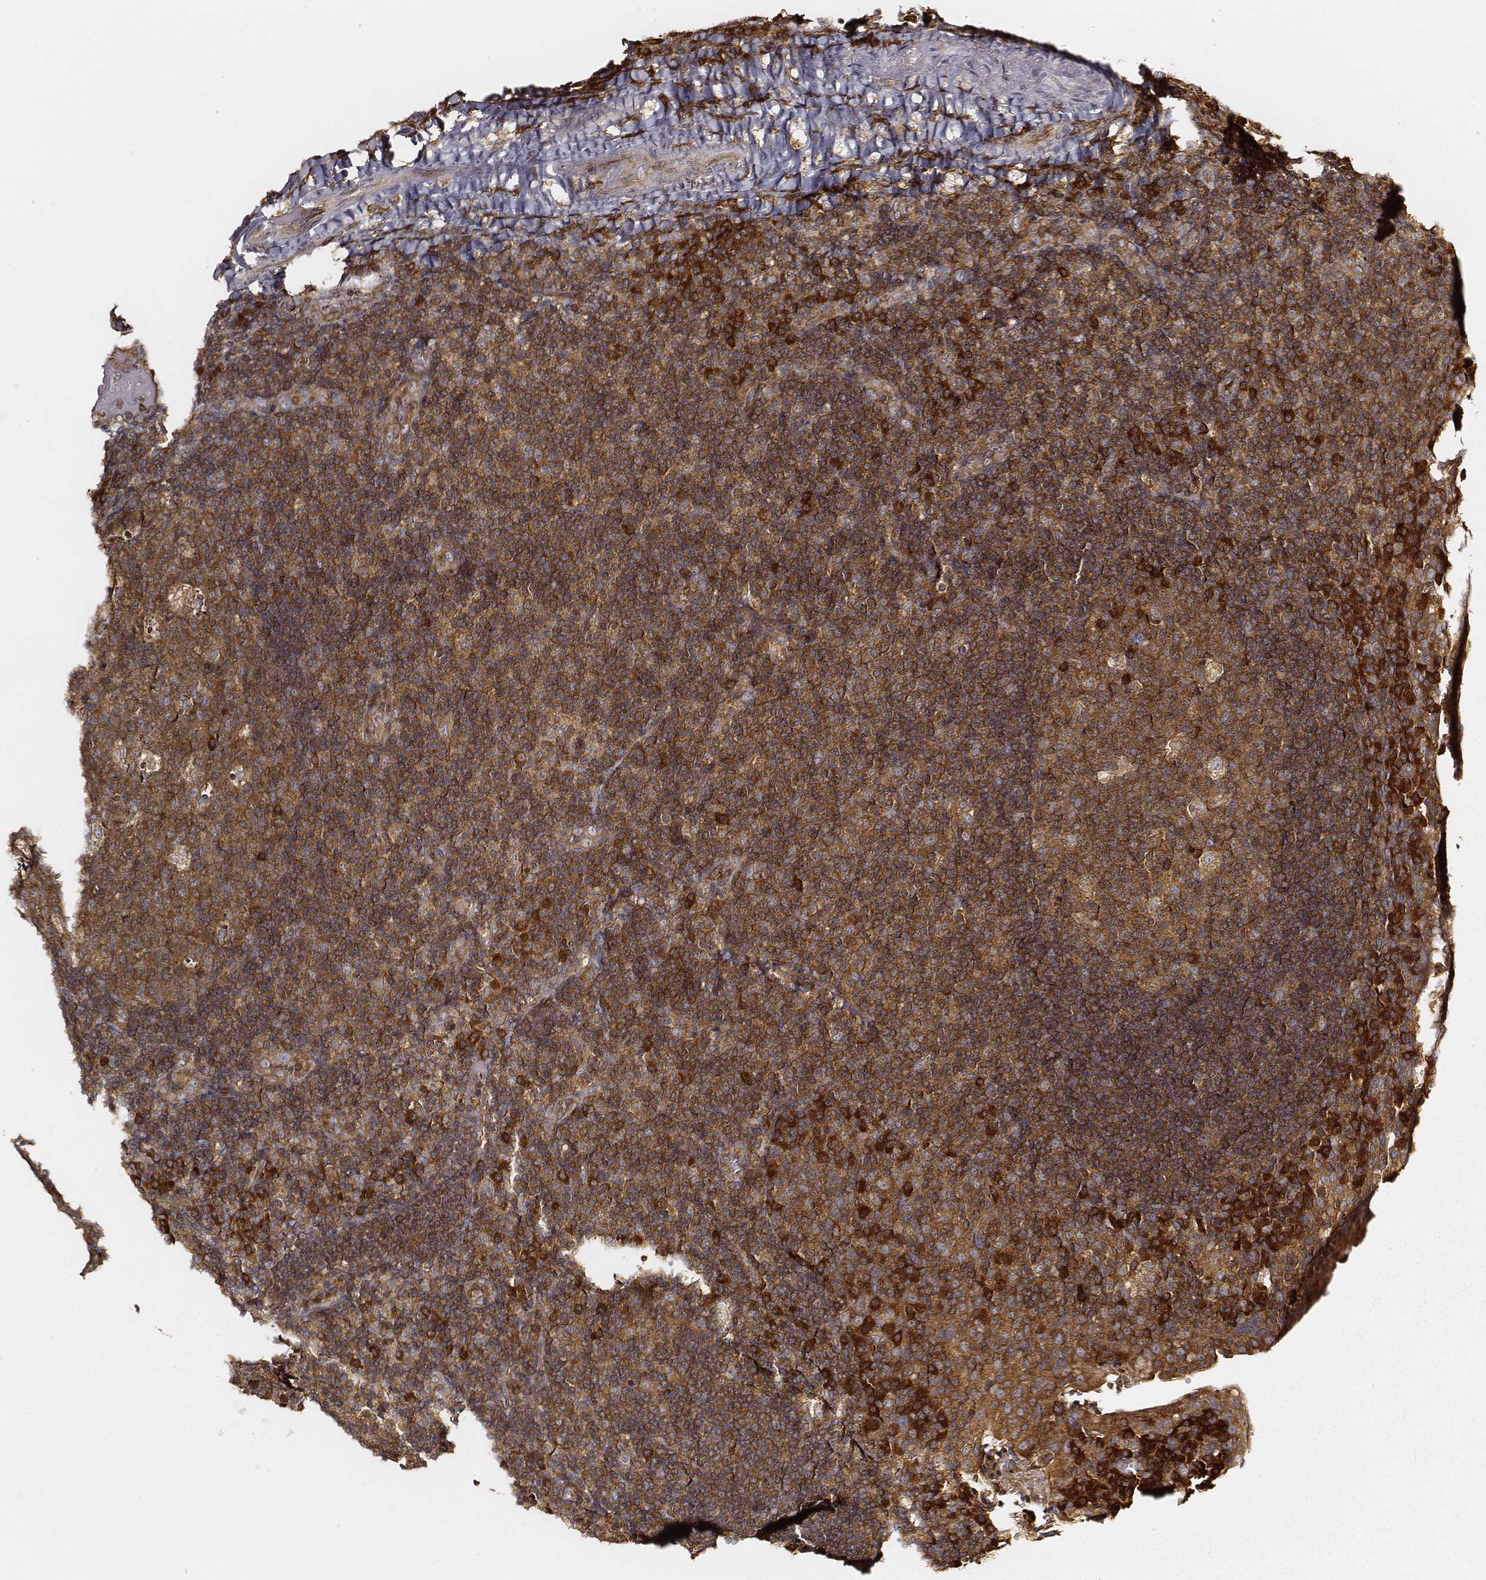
{"staining": {"intensity": "strong", "quantity": ">75%", "location": "cytoplasmic/membranous"}, "tissue": "tonsil", "cell_type": "Germinal center cells", "image_type": "normal", "snomed": [{"axis": "morphology", "description": "Normal tissue, NOS"}, {"axis": "topography", "description": "Tonsil"}], "caption": "Immunohistochemical staining of benign tonsil exhibits high levels of strong cytoplasmic/membranous positivity in approximately >75% of germinal center cells. (DAB IHC, brown staining for protein, blue staining for nuclei).", "gene": "CARS1", "patient": {"sex": "male", "age": 17}}